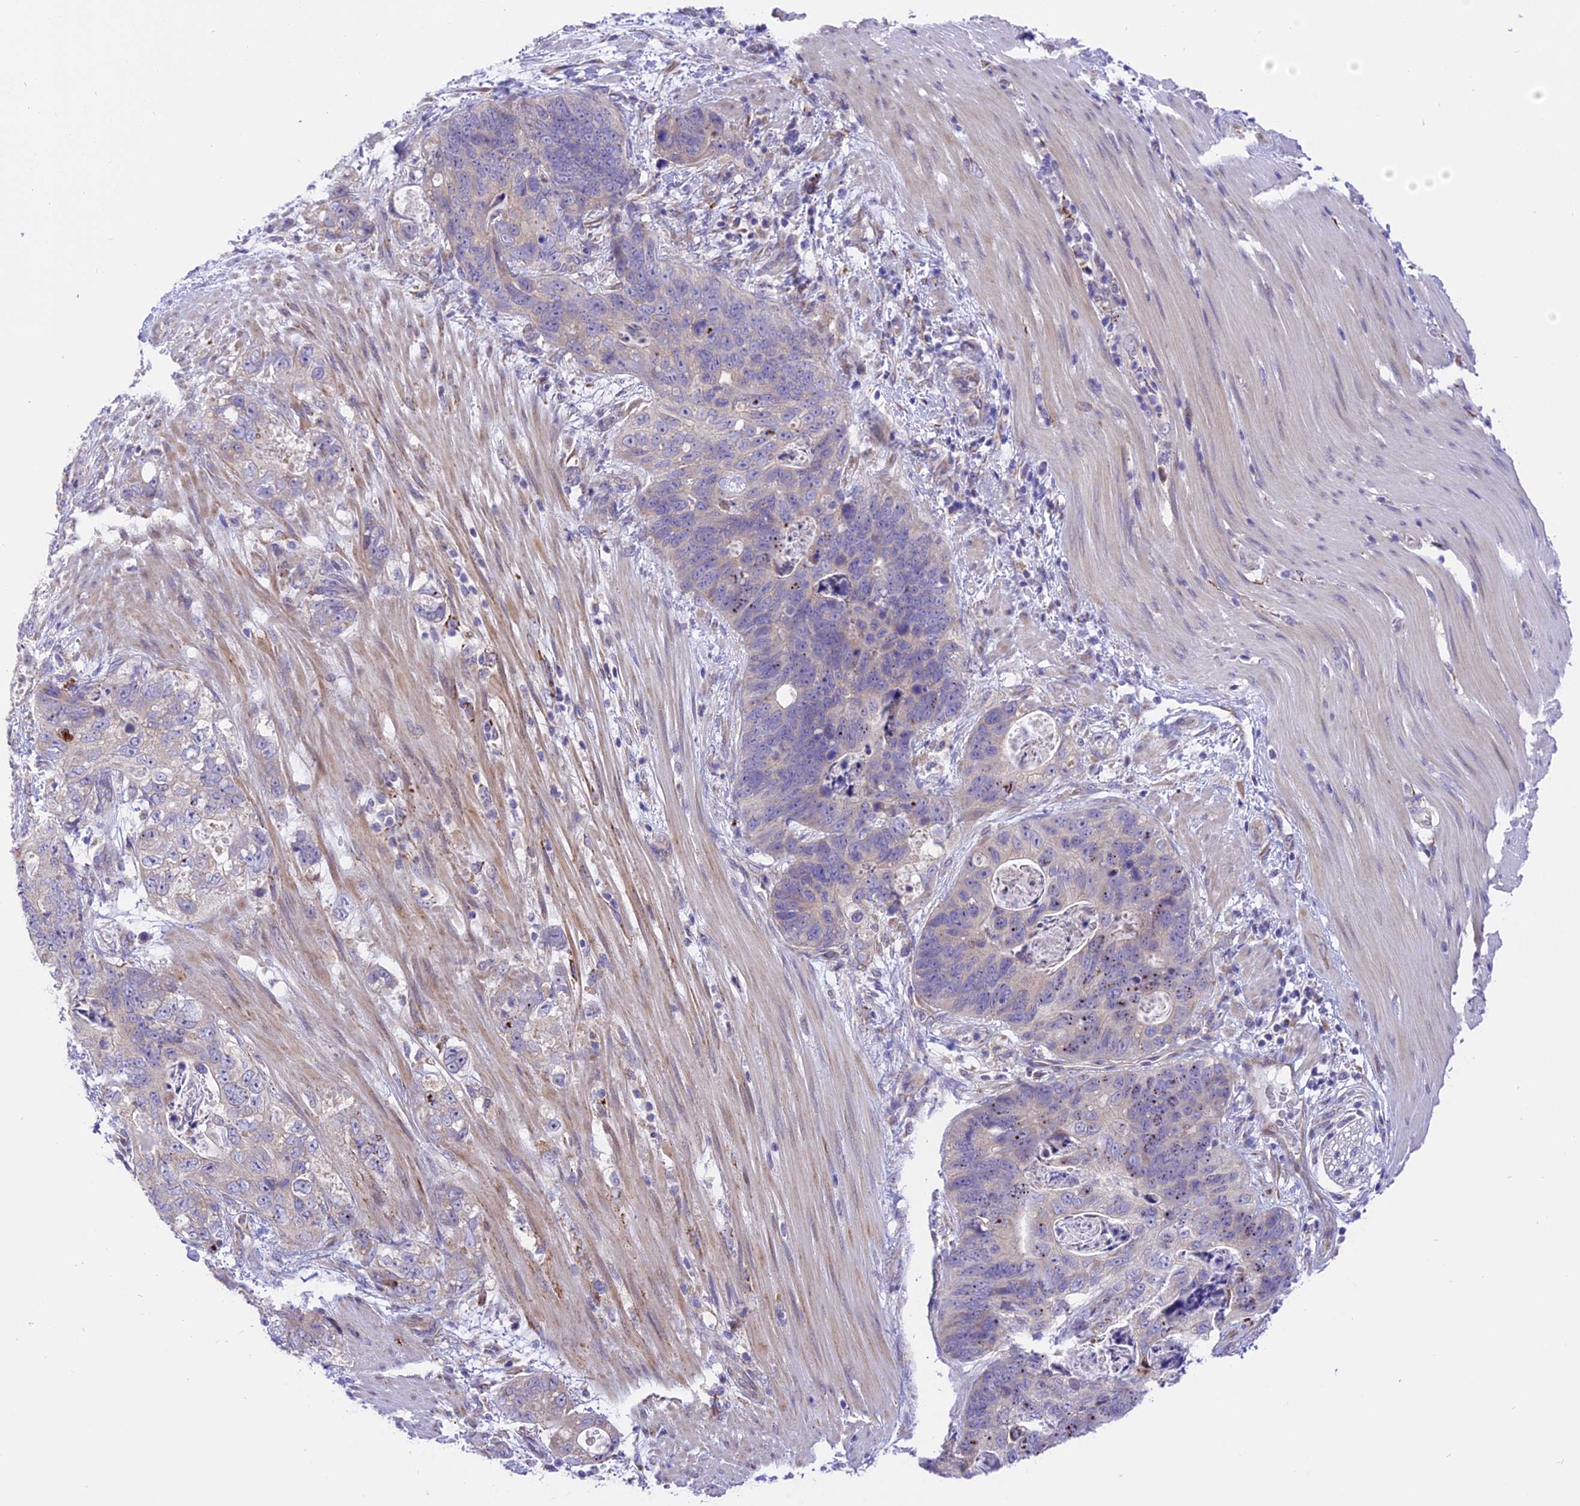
{"staining": {"intensity": "negative", "quantity": "none", "location": "none"}, "tissue": "stomach cancer", "cell_type": "Tumor cells", "image_type": "cancer", "snomed": [{"axis": "morphology", "description": "Normal tissue, NOS"}, {"axis": "morphology", "description": "Adenocarcinoma, NOS"}, {"axis": "topography", "description": "Stomach"}], "caption": "A high-resolution micrograph shows IHC staining of stomach cancer (adenocarcinoma), which shows no significant expression in tumor cells.", "gene": "ARMCX6", "patient": {"sex": "female", "age": 89}}